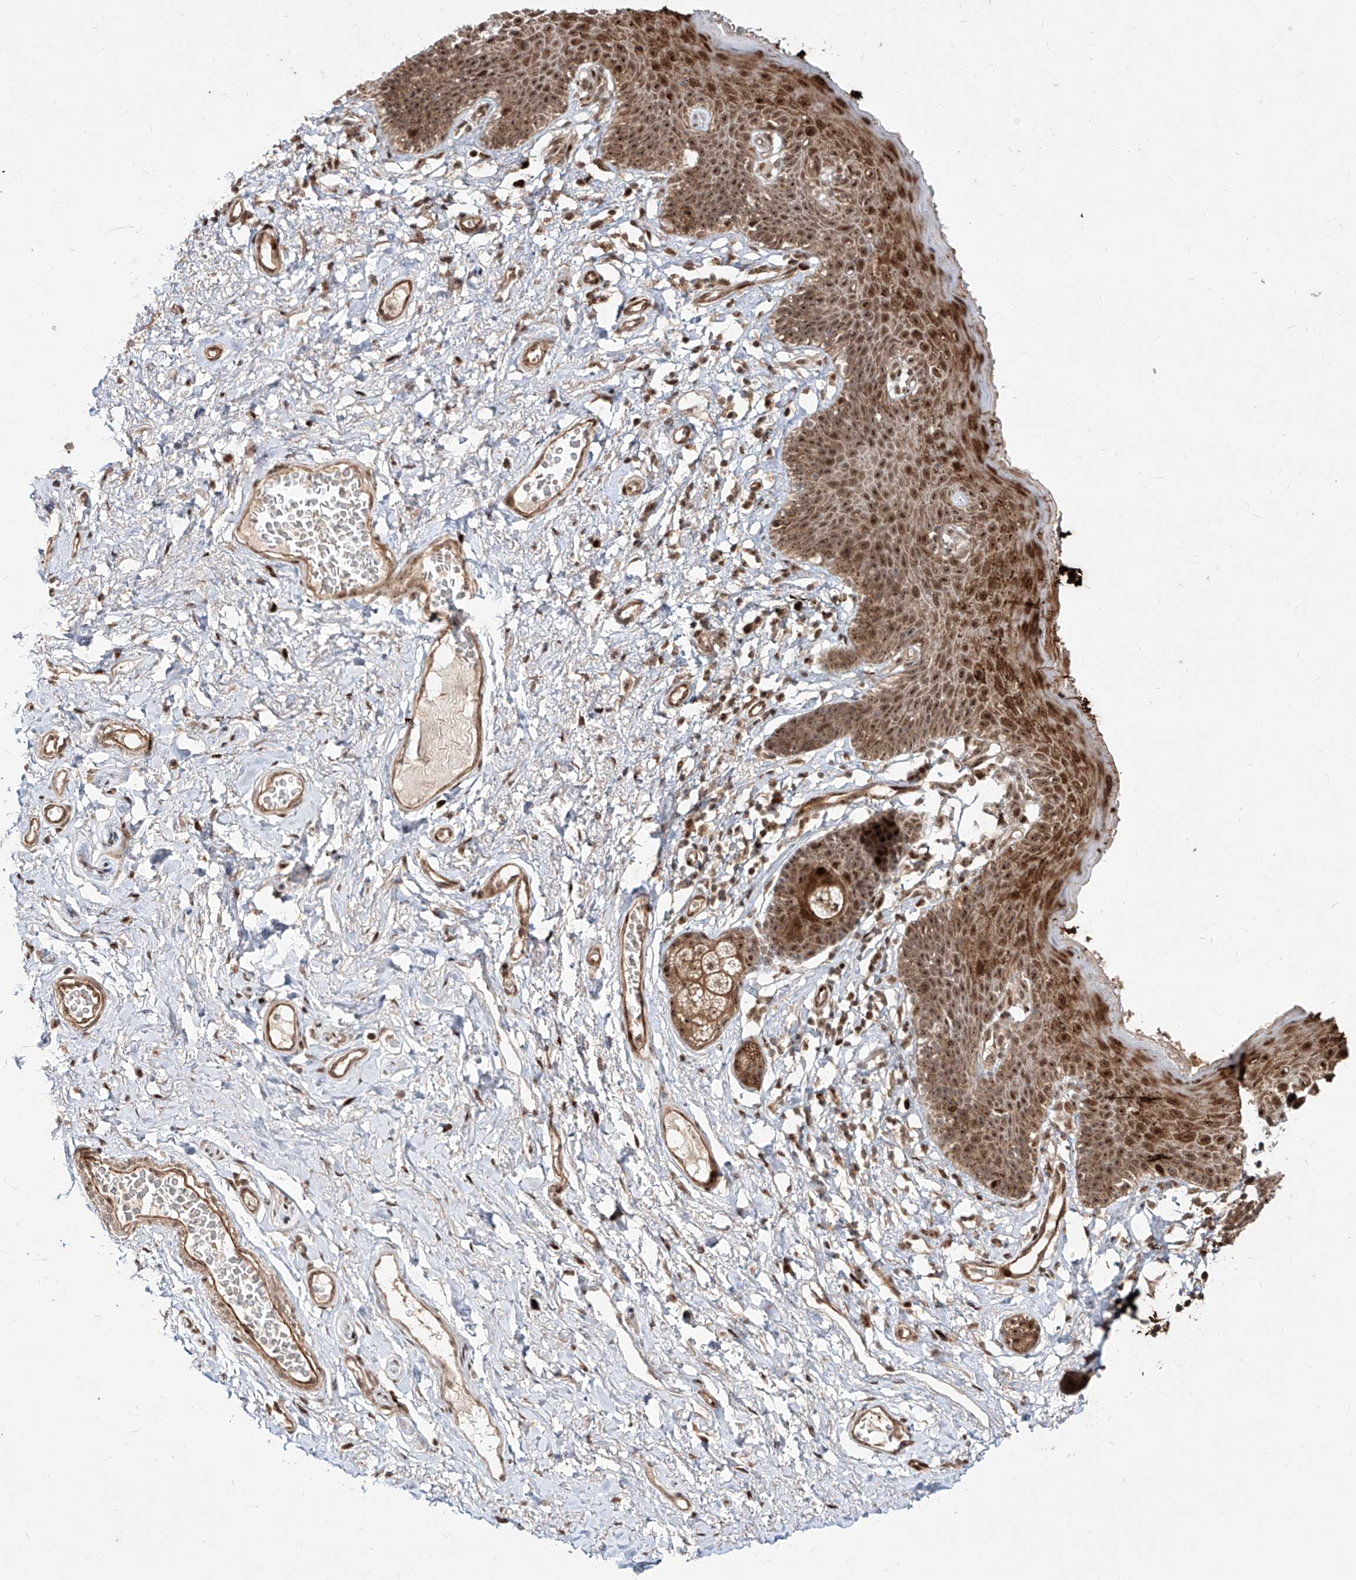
{"staining": {"intensity": "moderate", "quantity": ">75%", "location": "cytoplasmic/membranous,nuclear"}, "tissue": "skin", "cell_type": "Epidermal cells", "image_type": "normal", "snomed": [{"axis": "morphology", "description": "Normal tissue, NOS"}, {"axis": "topography", "description": "Vulva"}], "caption": "Benign skin was stained to show a protein in brown. There is medium levels of moderate cytoplasmic/membranous,nuclear expression in approximately >75% of epidermal cells. Nuclei are stained in blue.", "gene": "ZNF710", "patient": {"sex": "female", "age": 66}}